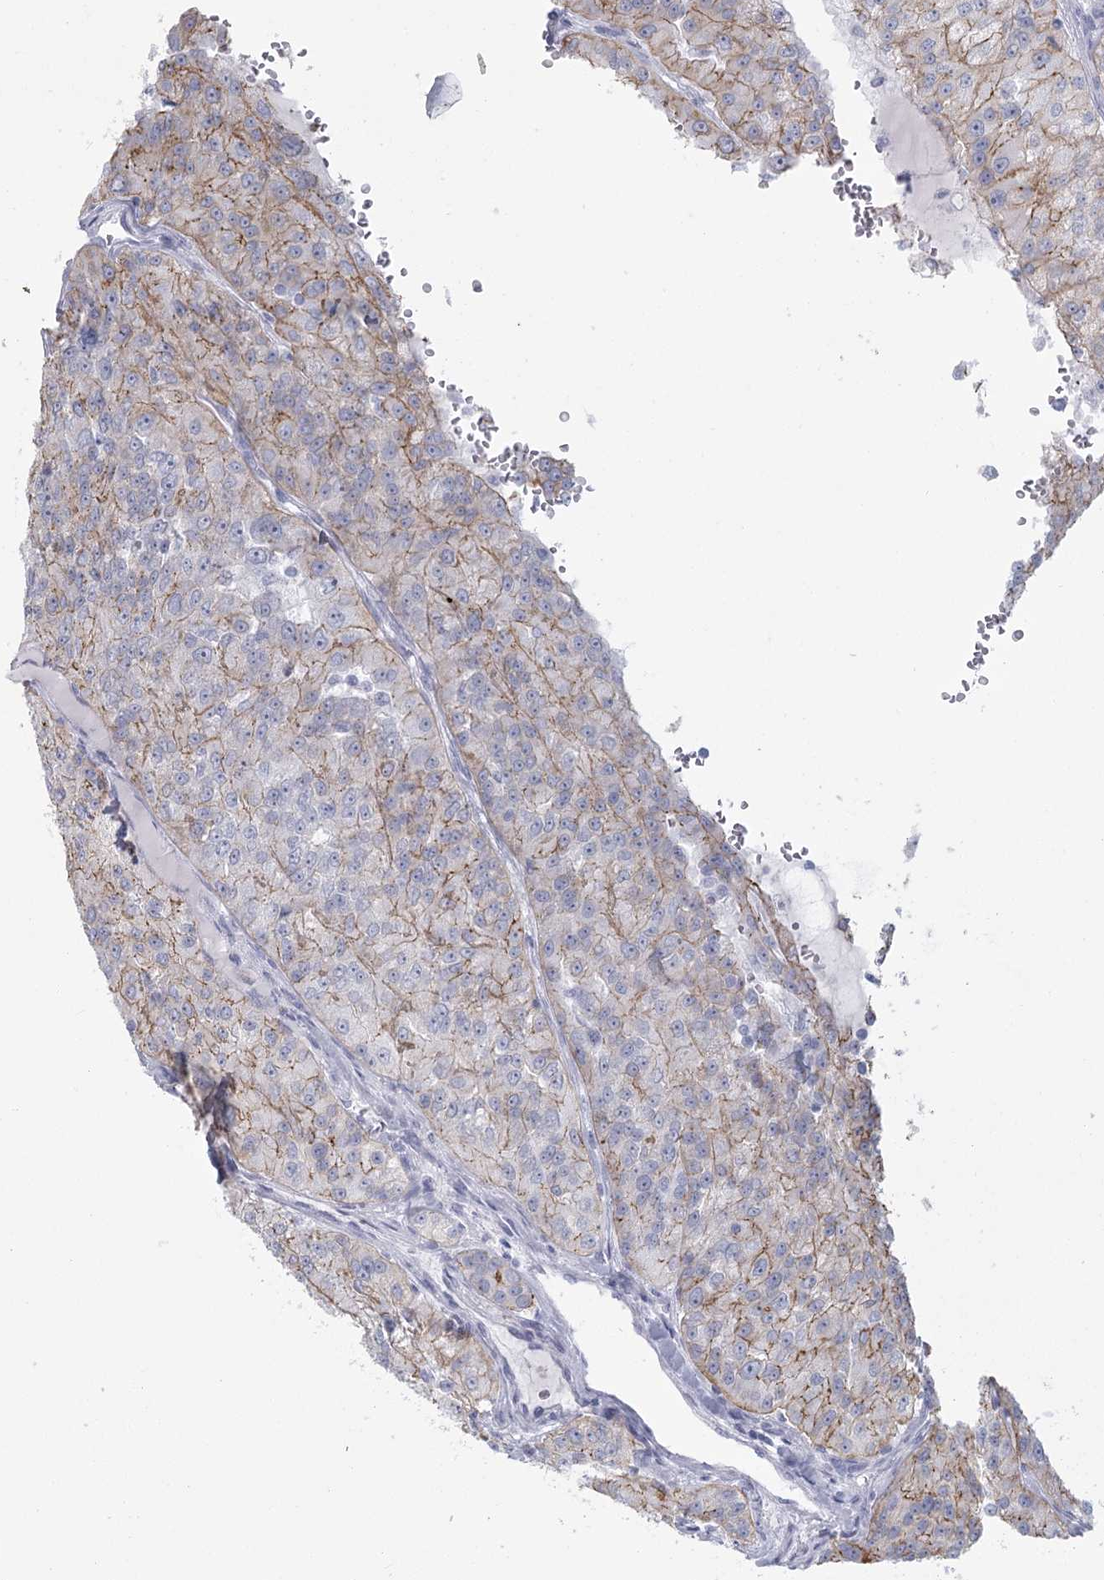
{"staining": {"intensity": "moderate", "quantity": "<25%", "location": "cytoplasmic/membranous"}, "tissue": "renal cancer", "cell_type": "Tumor cells", "image_type": "cancer", "snomed": [{"axis": "morphology", "description": "Adenocarcinoma, NOS"}, {"axis": "topography", "description": "Kidney"}], "caption": "Protein analysis of adenocarcinoma (renal) tissue exhibits moderate cytoplasmic/membranous staining in approximately <25% of tumor cells. (IHC, brightfield microscopy, high magnification).", "gene": "WNT8B", "patient": {"sex": "female", "age": 63}}